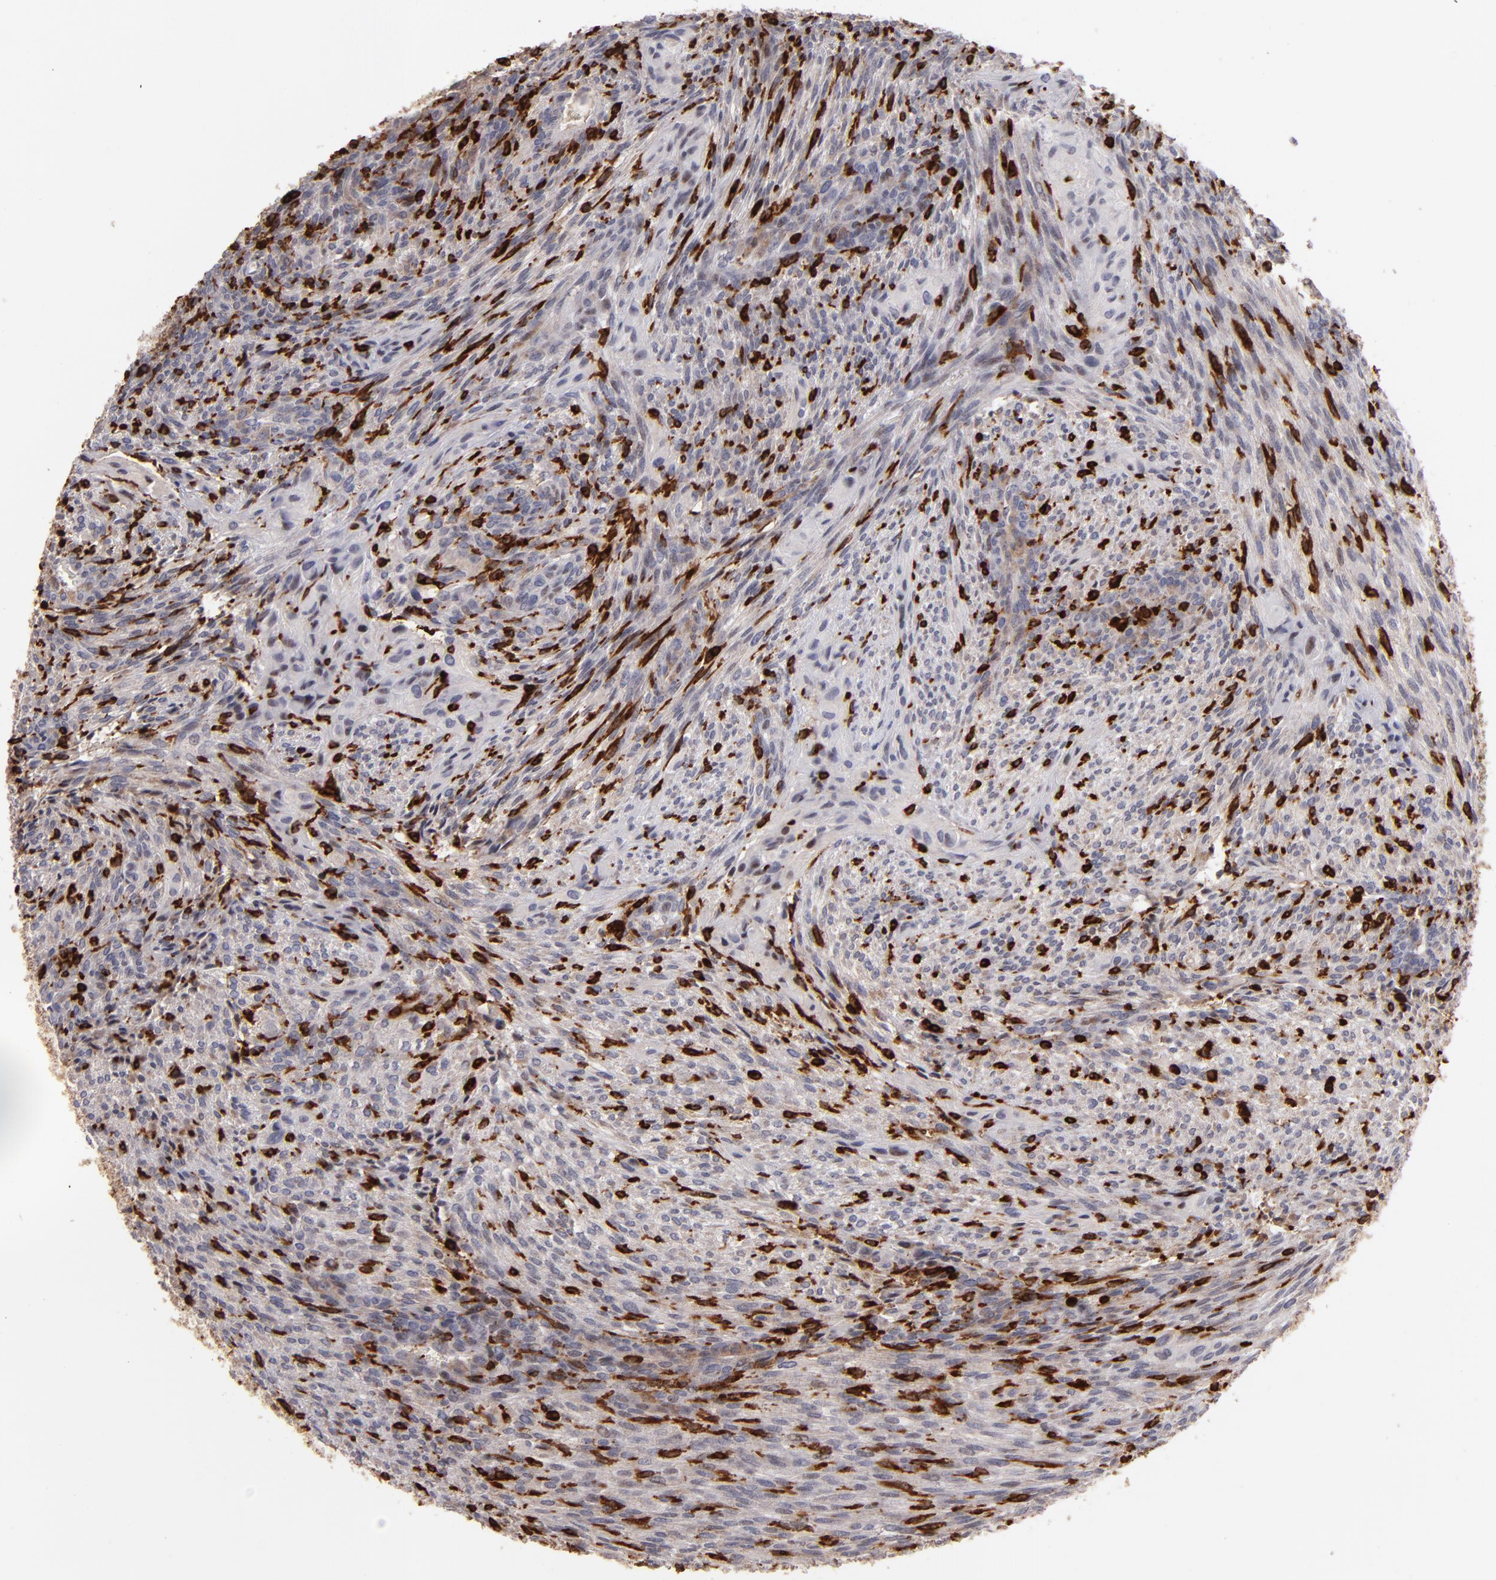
{"staining": {"intensity": "weak", "quantity": "<25%", "location": "cytoplasmic/membranous"}, "tissue": "glioma", "cell_type": "Tumor cells", "image_type": "cancer", "snomed": [{"axis": "morphology", "description": "Glioma, malignant, High grade"}, {"axis": "topography", "description": "Cerebral cortex"}], "caption": "High power microscopy histopathology image of an immunohistochemistry (IHC) photomicrograph of high-grade glioma (malignant), revealing no significant positivity in tumor cells.", "gene": "WAS", "patient": {"sex": "female", "age": 55}}